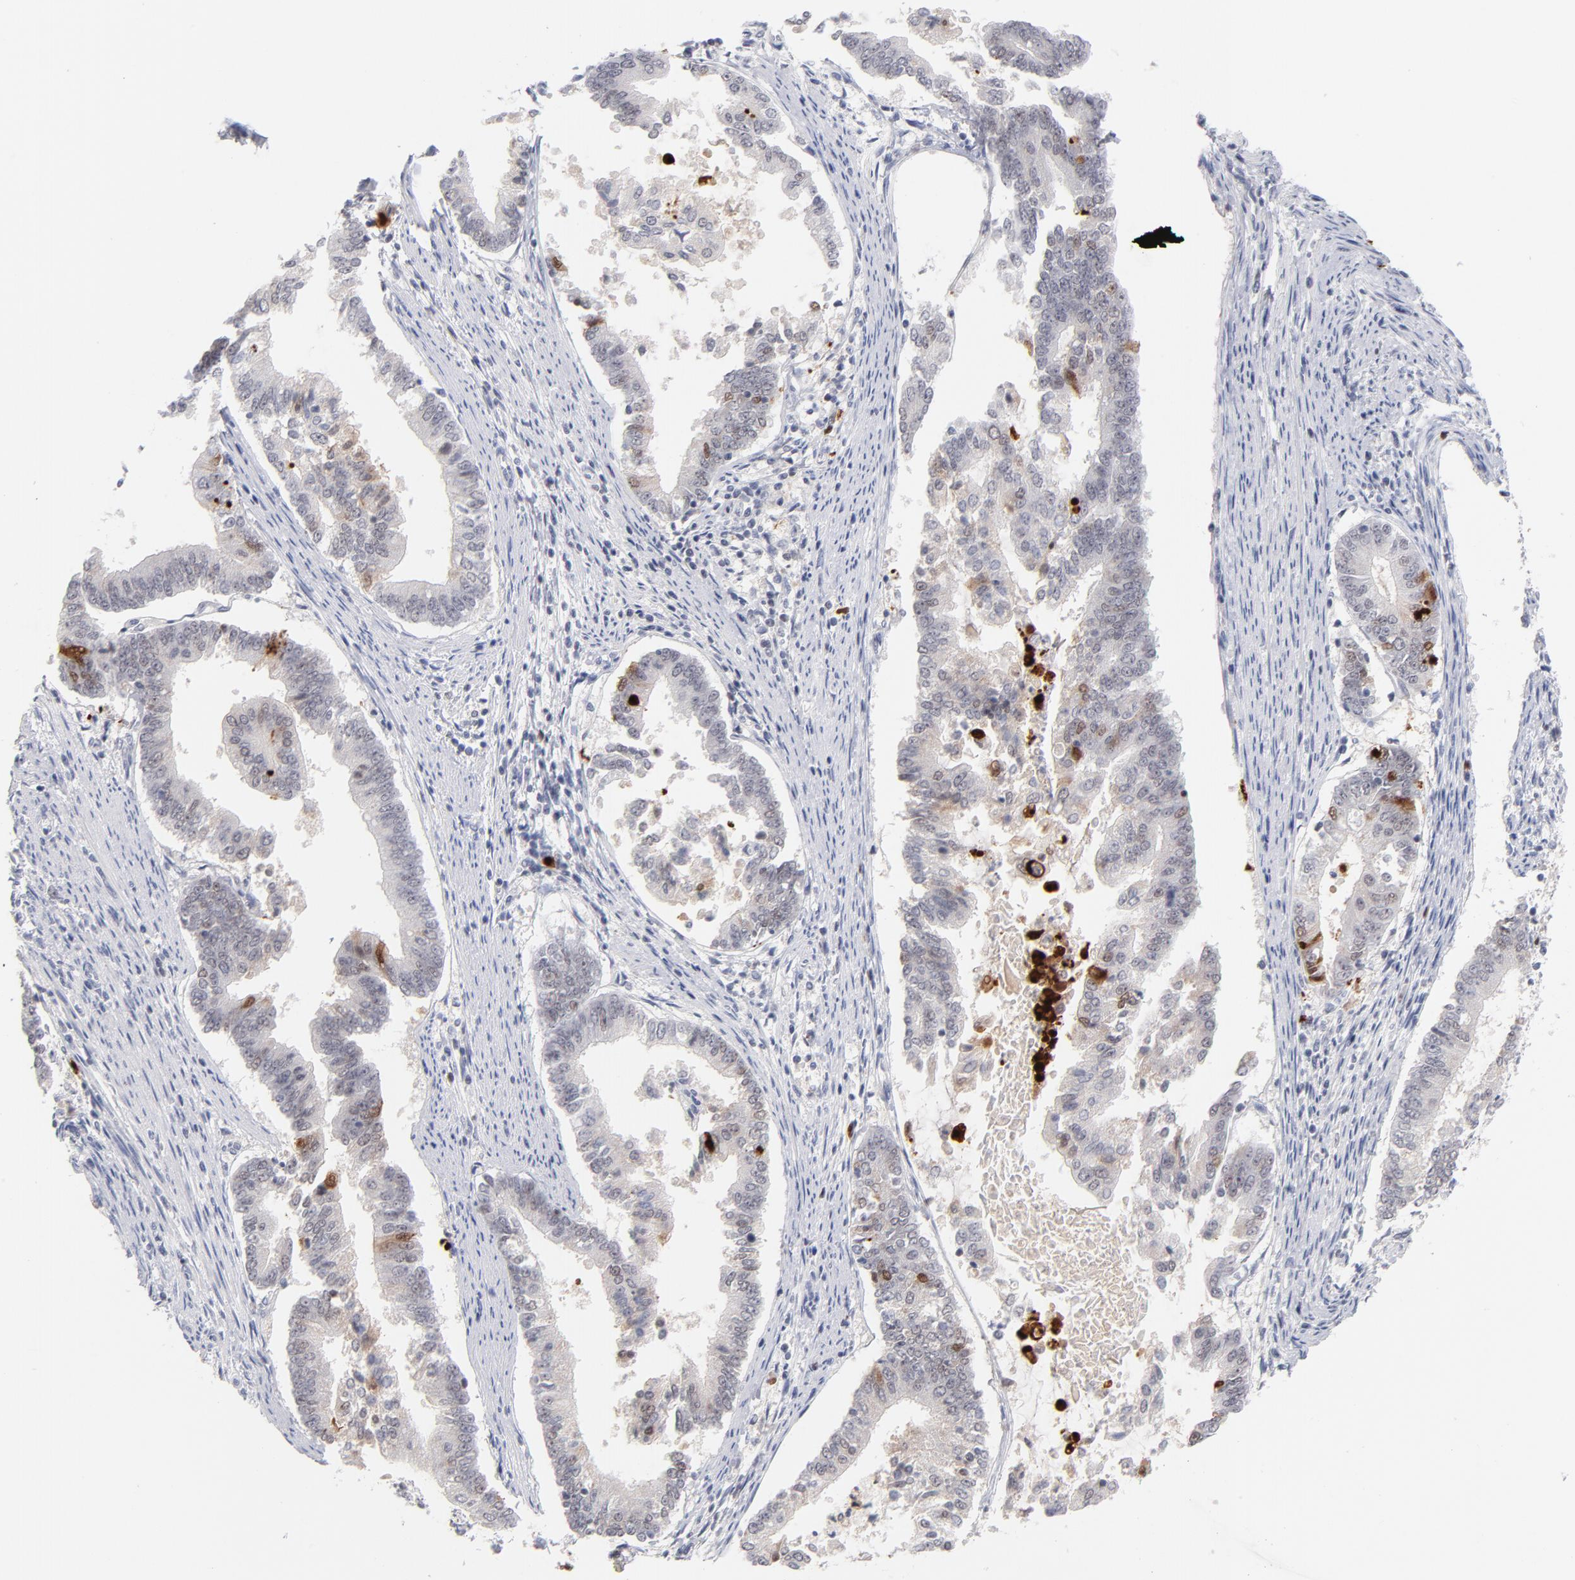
{"staining": {"intensity": "weak", "quantity": "<25%", "location": "nuclear"}, "tissue": "endometrial cancer", "cell_type": "Tumor cells", "image_type": "cancer", "snomed": [{"axis": "morphology", "description": "Adenocarcinoma, NOS"}, {"axis": "topography", "description": "Endometrium"}], "caption": "Immunohistochemical staining of human adenocarcinoma (endometrial) reveals no significant positivity in tumor cells. The staining is performed using DAB (3,3'-diaminobenzidine) brown chromogen with nuclei counter-stained in using hematoxylin.", "gene": "PARP1", "patient": {"sex": "female", "age": 63}}